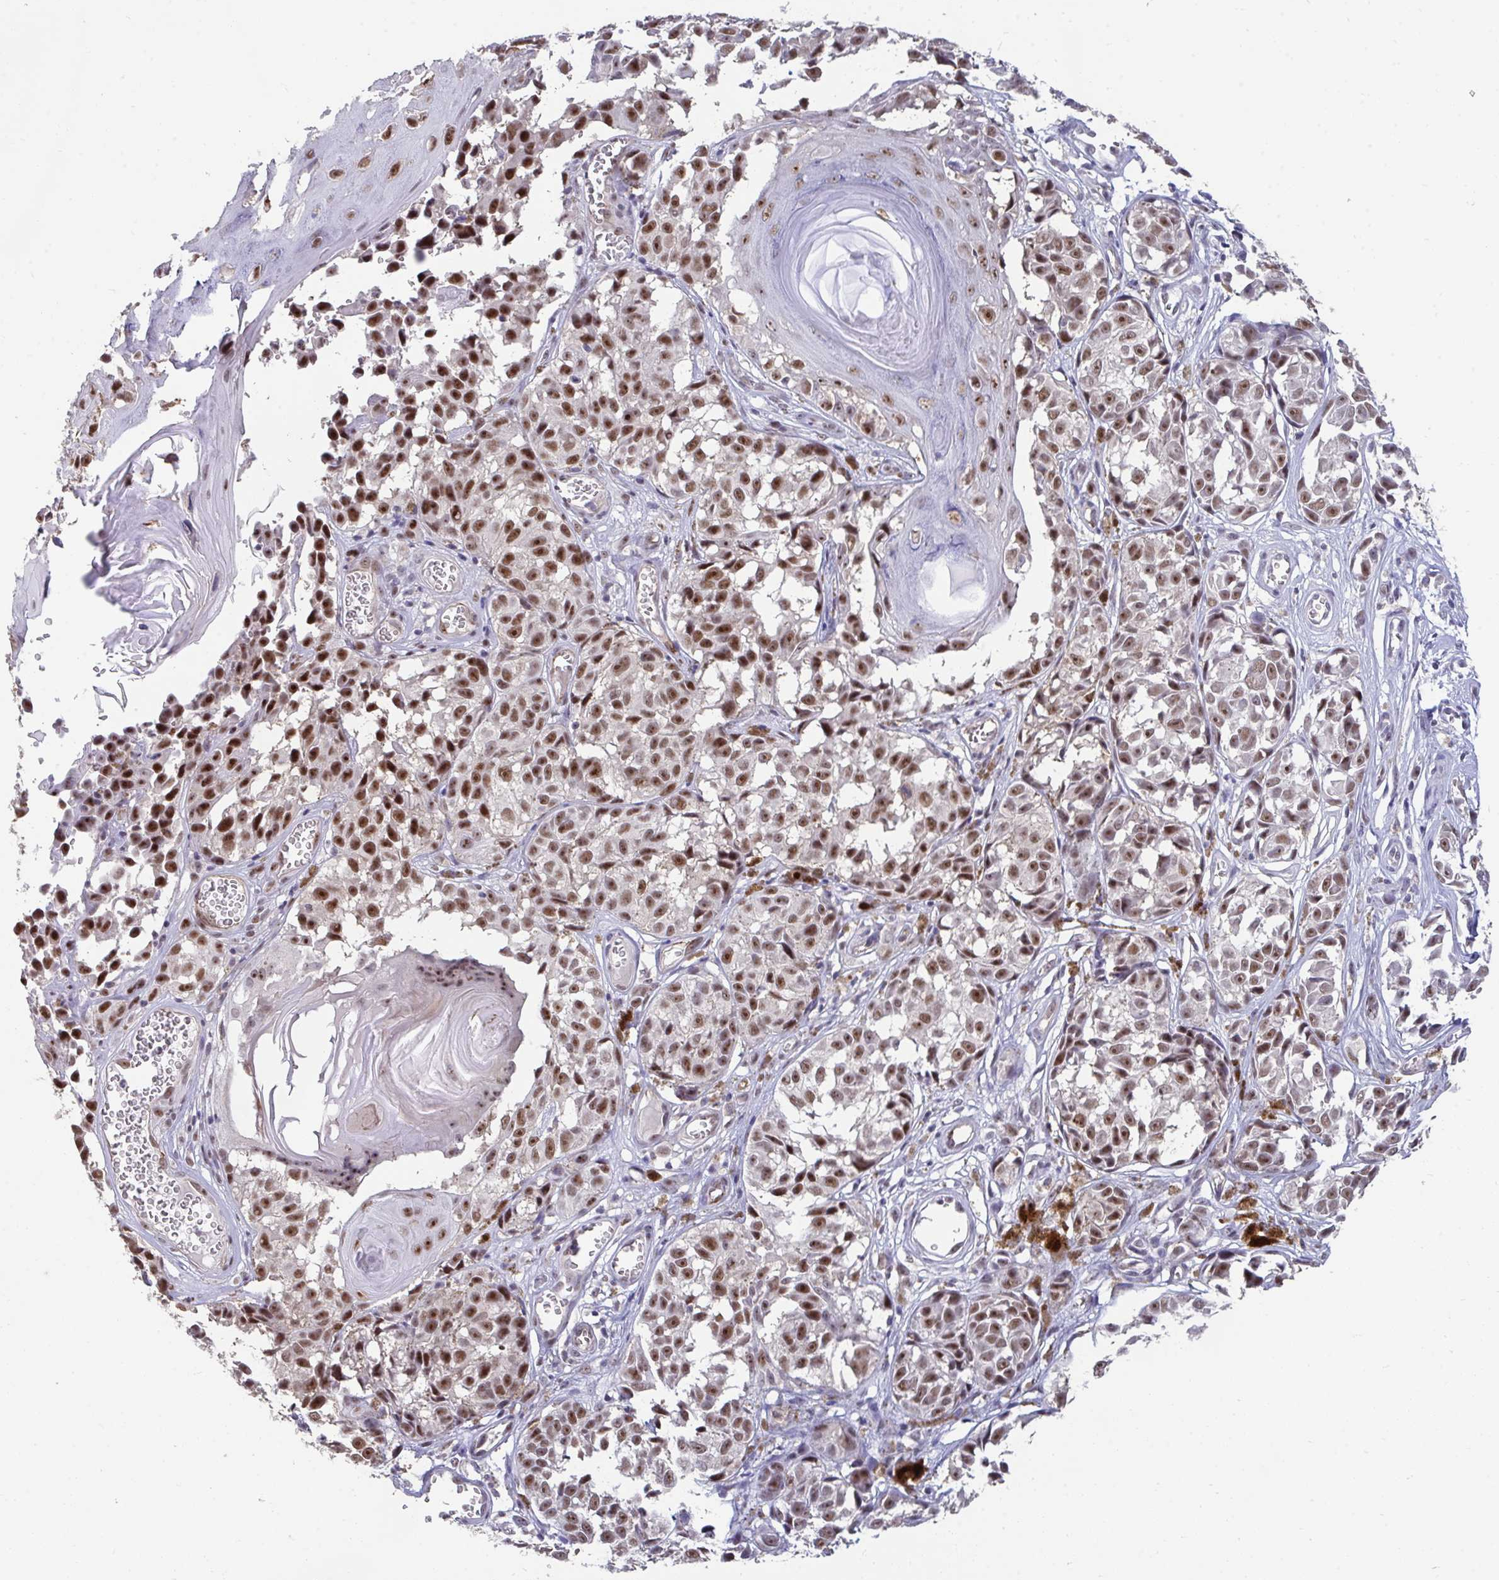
{"staining": {"intensity": "moderate", "quantity": ">75%", "location": "nuclear"}, "tissue": "melanoma", "cell_type": "Tumor cells", "image_type": "cancer", "snomed": [{"axis": "morphology", "description": "Malignant melanoma, NOS"}, {"axis": "topography", "description": "Skin"}], "caption": "Brown immunohistochemical staining in human melanoma displays moderate nuclear expression in approximately >75% of tumor cells.", "gene": "SENP3", "patient": {"sex": "male", "age": 73}}